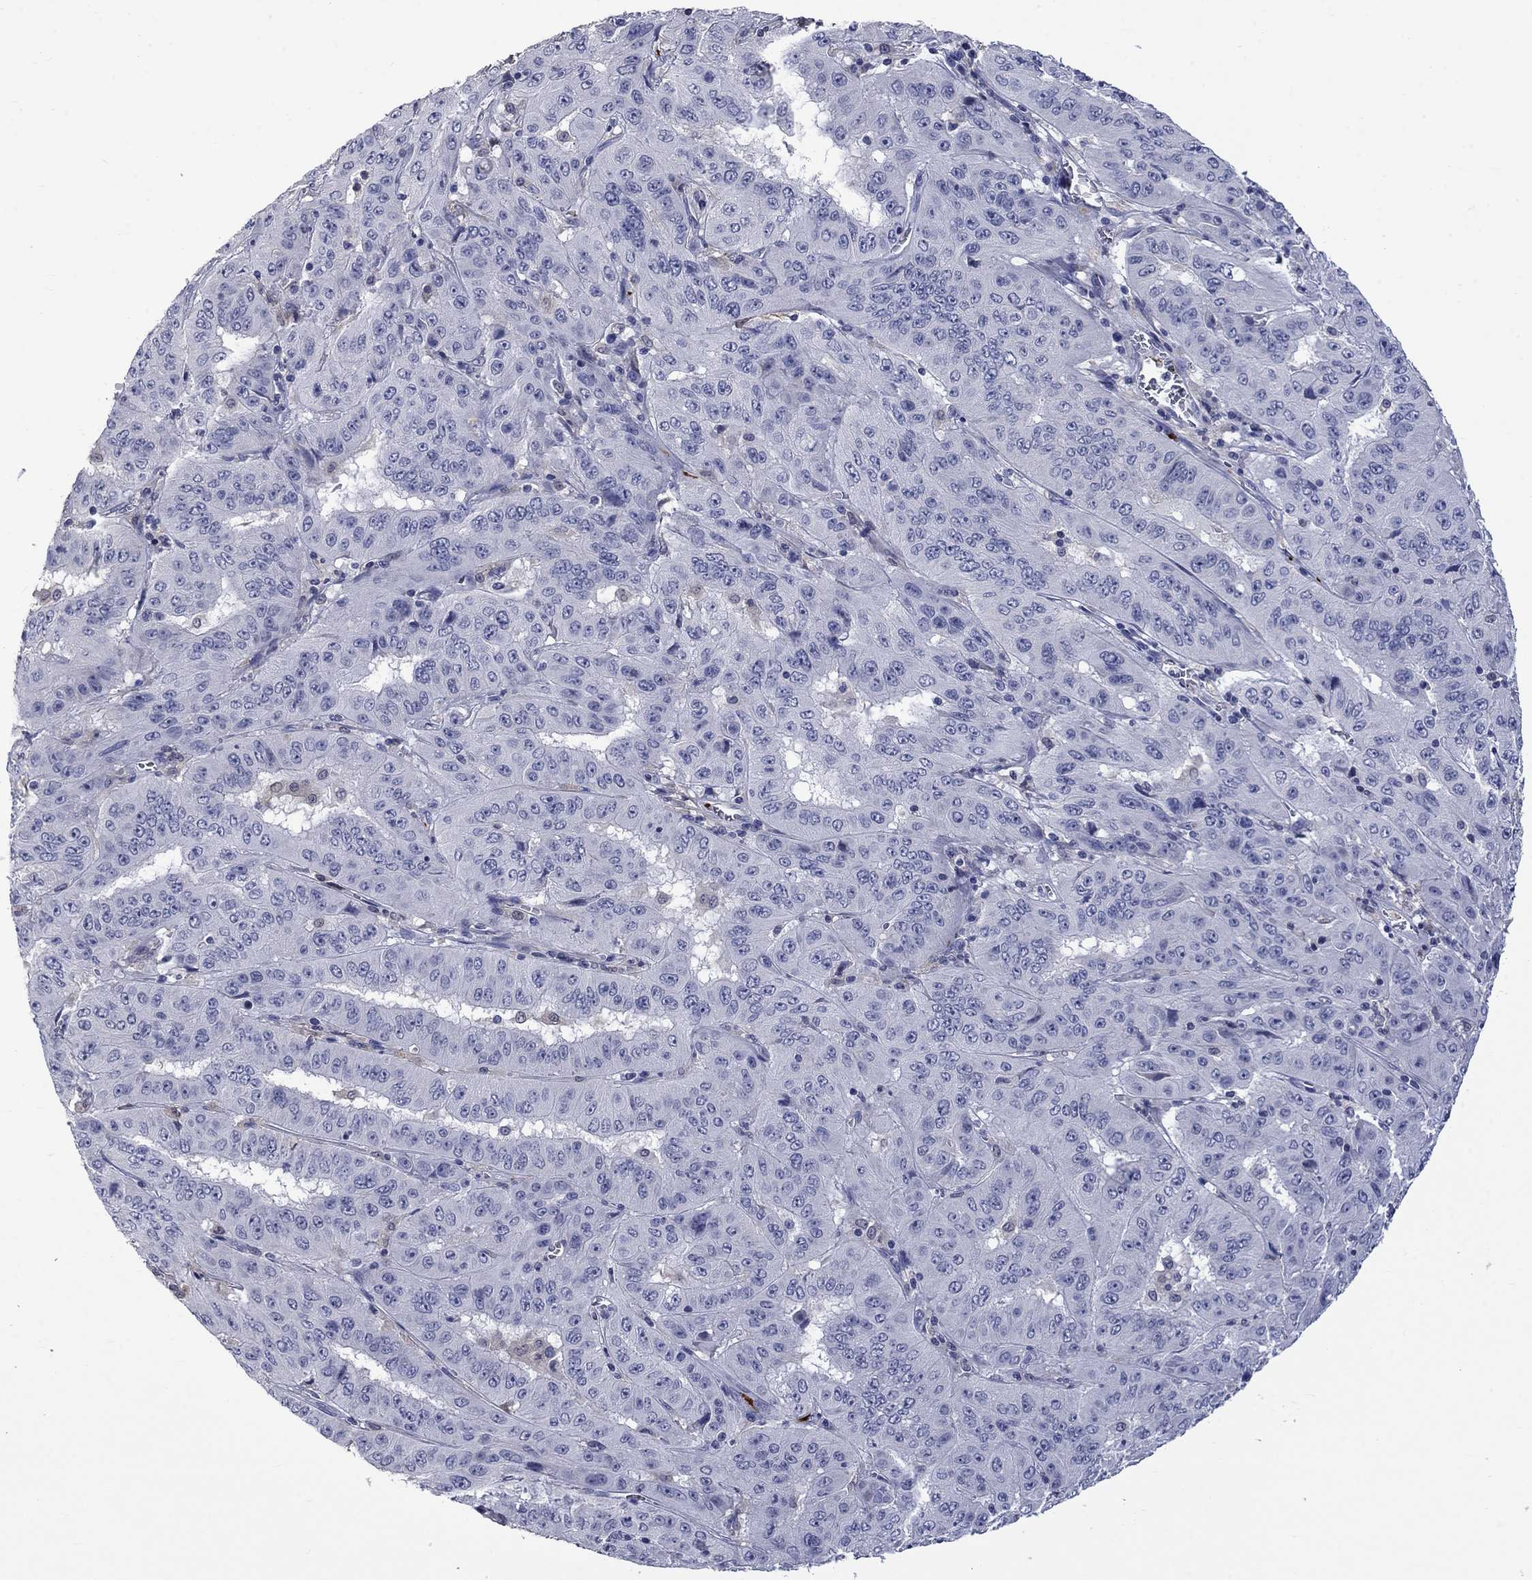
{"staining": {"intensity": "negative", "quantity": "none", "location": "none"}, "tissue": "pancreatic cancer", "cell_type": "Tumor cells", "image_type": "cancer", "snomed": [{"axis": "morphology", "description": "Adenocarcinoma, NOS"}, {"axis": "topography", "description": "Pancreas"}], "caption": "Tumor cells show no significant positivity in pancreatic adenocarcinoma.", "gene": "PLEK", "patient": {"sex": "male", "age": 63}}